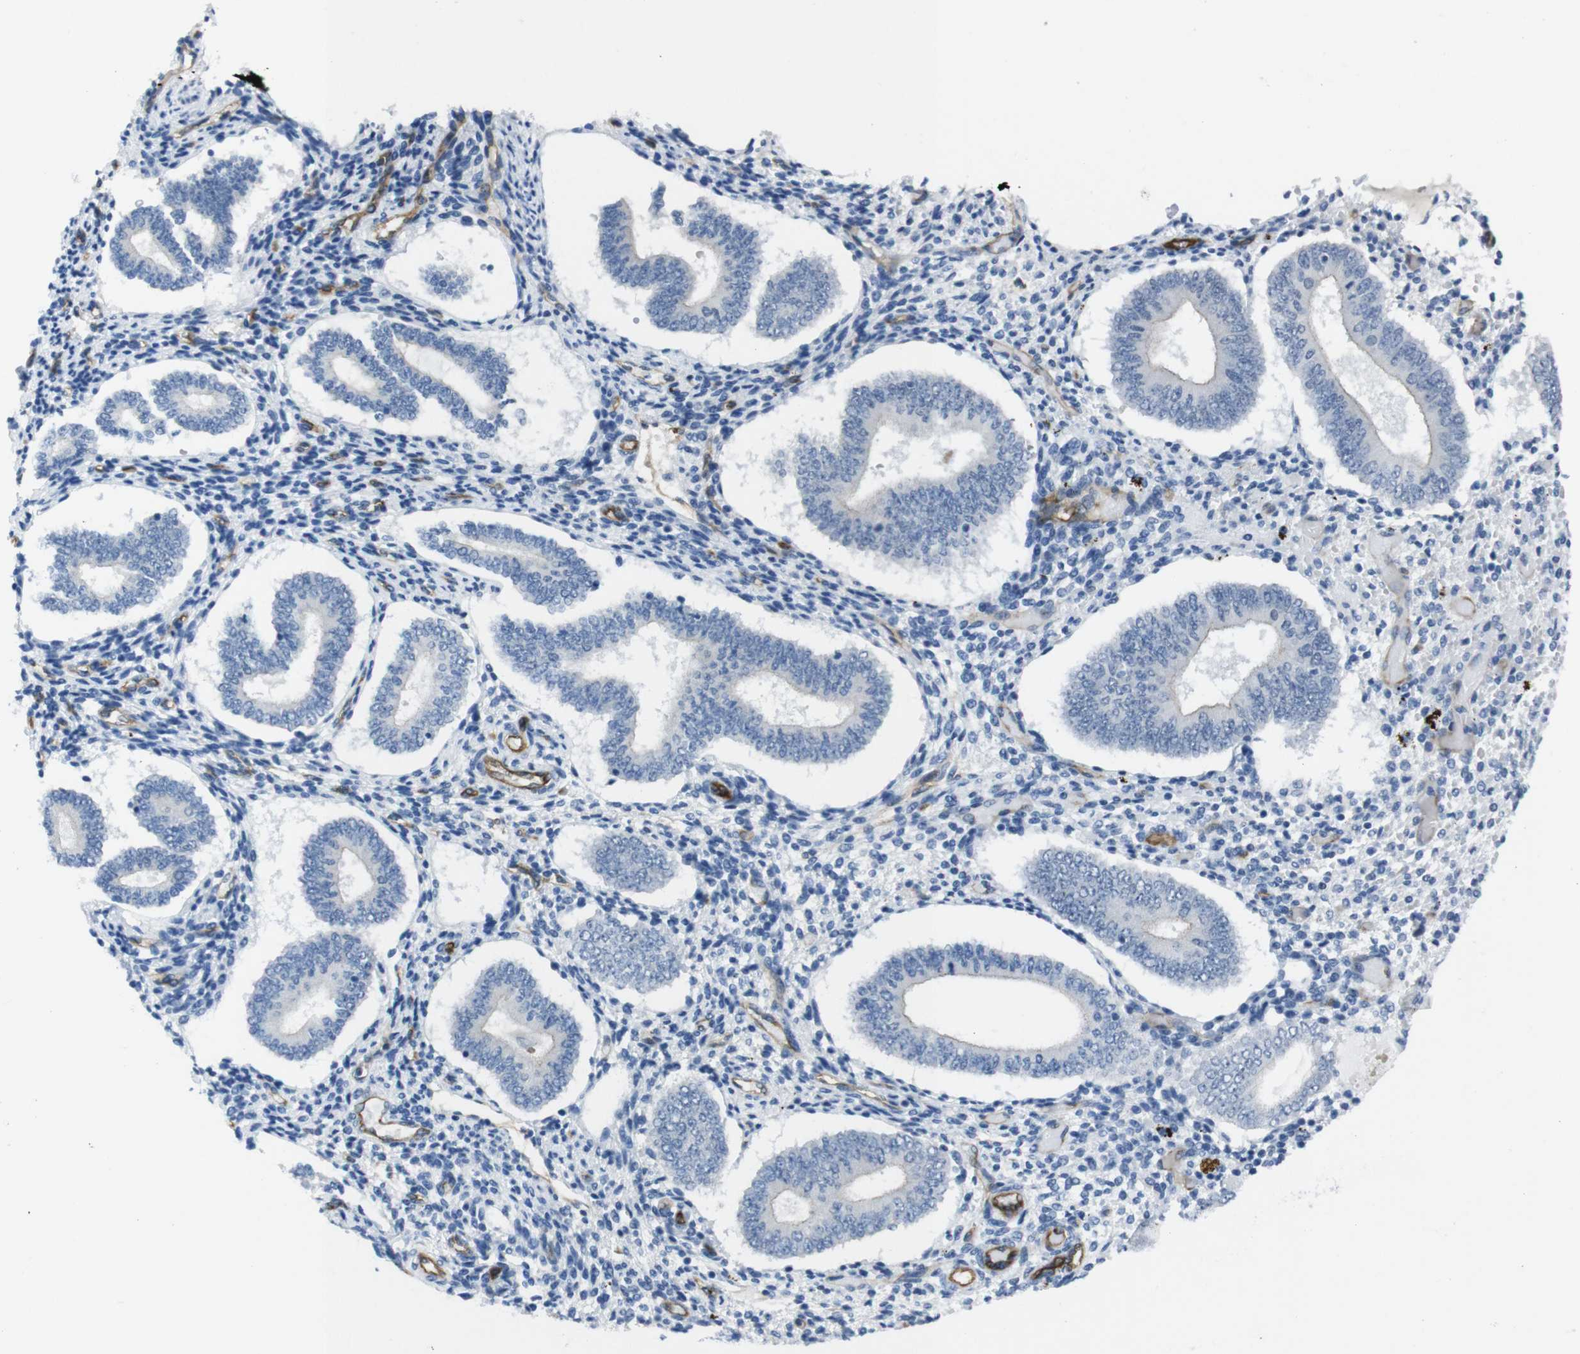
{"staining": {"intensity": "negative", "quantity": "none", "location": "none"}, "tissue": "endometrium", "cell_type": "Cells in endometrial stroma", "image_type": "normal", "snomed": [{"axis": "morphology", "description": "Normal tissue, NOS"}, {"axis": "topography", "description": "Endometrium"}], "caption": "This is an immunohistochemistry micrograph of benign endometrium. There is no staining in cells in endometrial stroma.", "gene": "HSPA12B", "patient": {"sex": "female", "age": 42}}